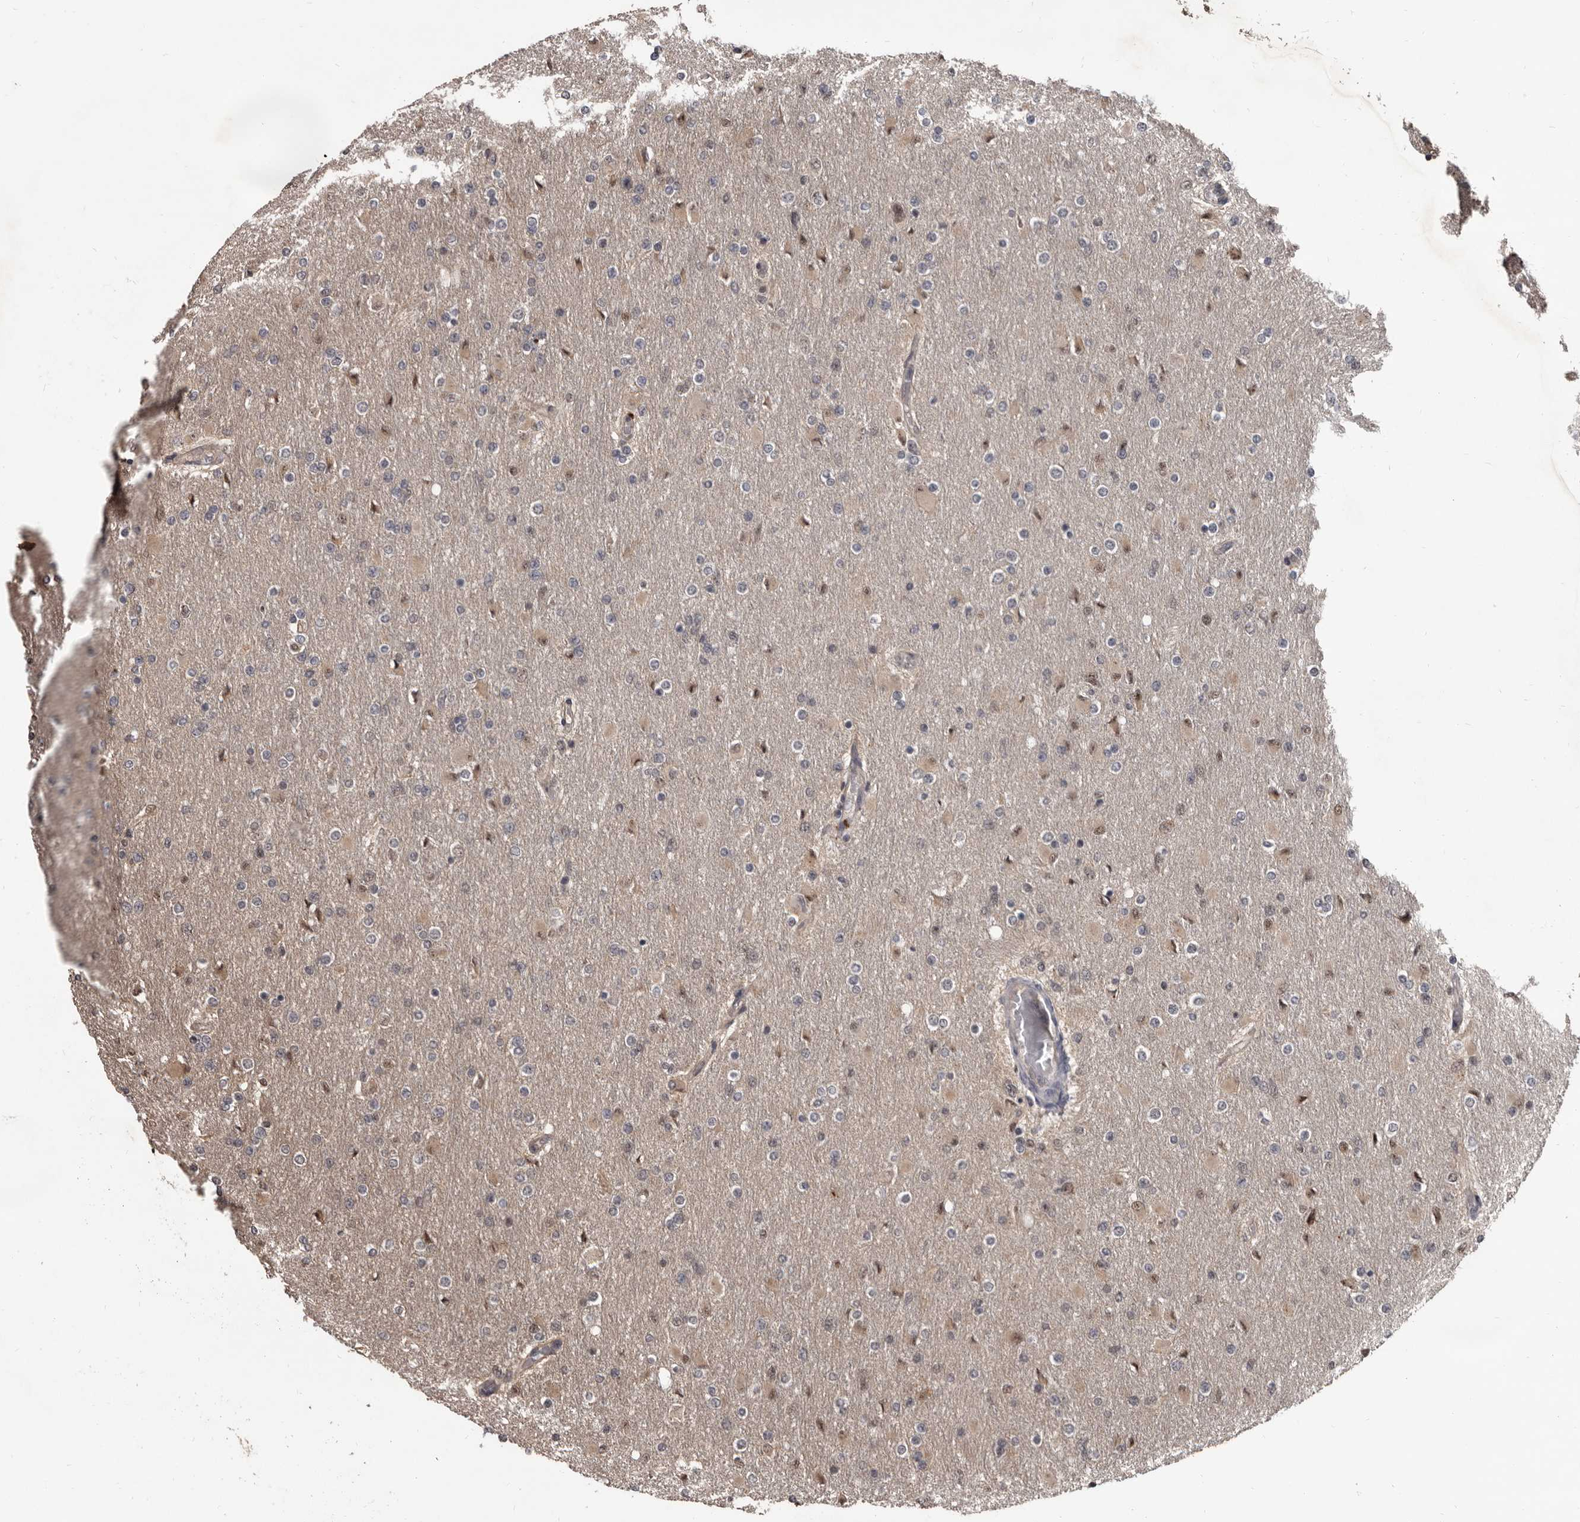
{"staining": {"intensity": "negative", "quantity": "none", "location": "none"}, "tissue": "glioma", "cell_type": "Tumor cells", "image_type": "cancer", "snomed": [{"axis": "morphology", "description": "Glioma, malignant, High grade"}, {"axis": "topography", "description": "Cerebral cortex"}], "caption": "This is an immunohistochemistry (IHC) micrograph of glioma. There is no positivity in tumor cells.", "gene": "AHR", "patient": {"sex": "female", "age": 36}}